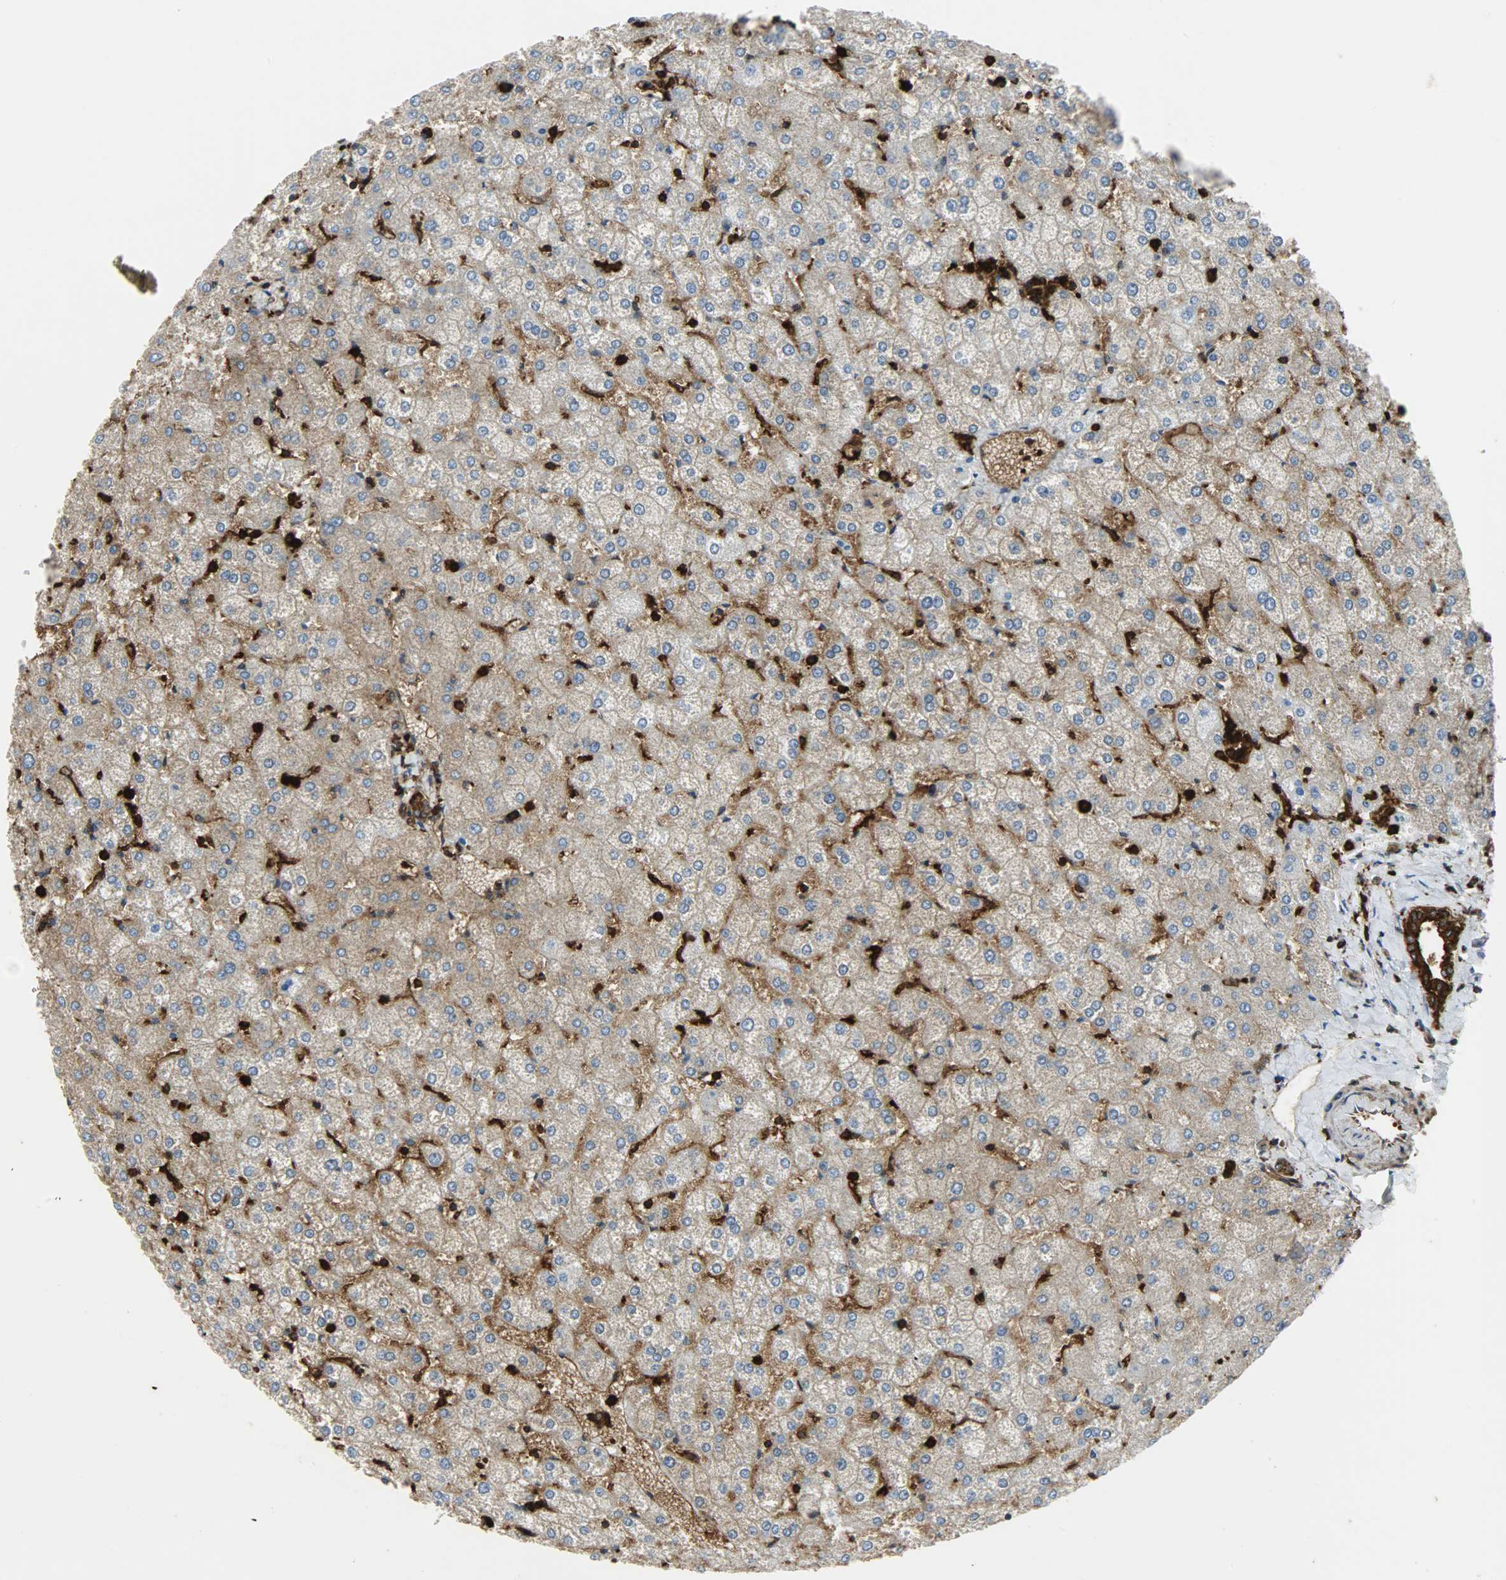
{"staining": {"intensity": "strong", "quantity": ">75%", "location": "cytoplasmic/membranous"}, "tissue": "liver", "cell_type": "Cholangiocytes", "image_type": "normal", "snomed": [{"axis": "morphology", "description": "Normal tissue, NOS"}, {"axis": "topography", "description": "Liver"}], "caption": "Strong cytoplasmic/membranous protein expression is present in about >75% of cholangiocytes in liver.", "gene": "VASP", "patient": {"sex": "female", "age": 32}}